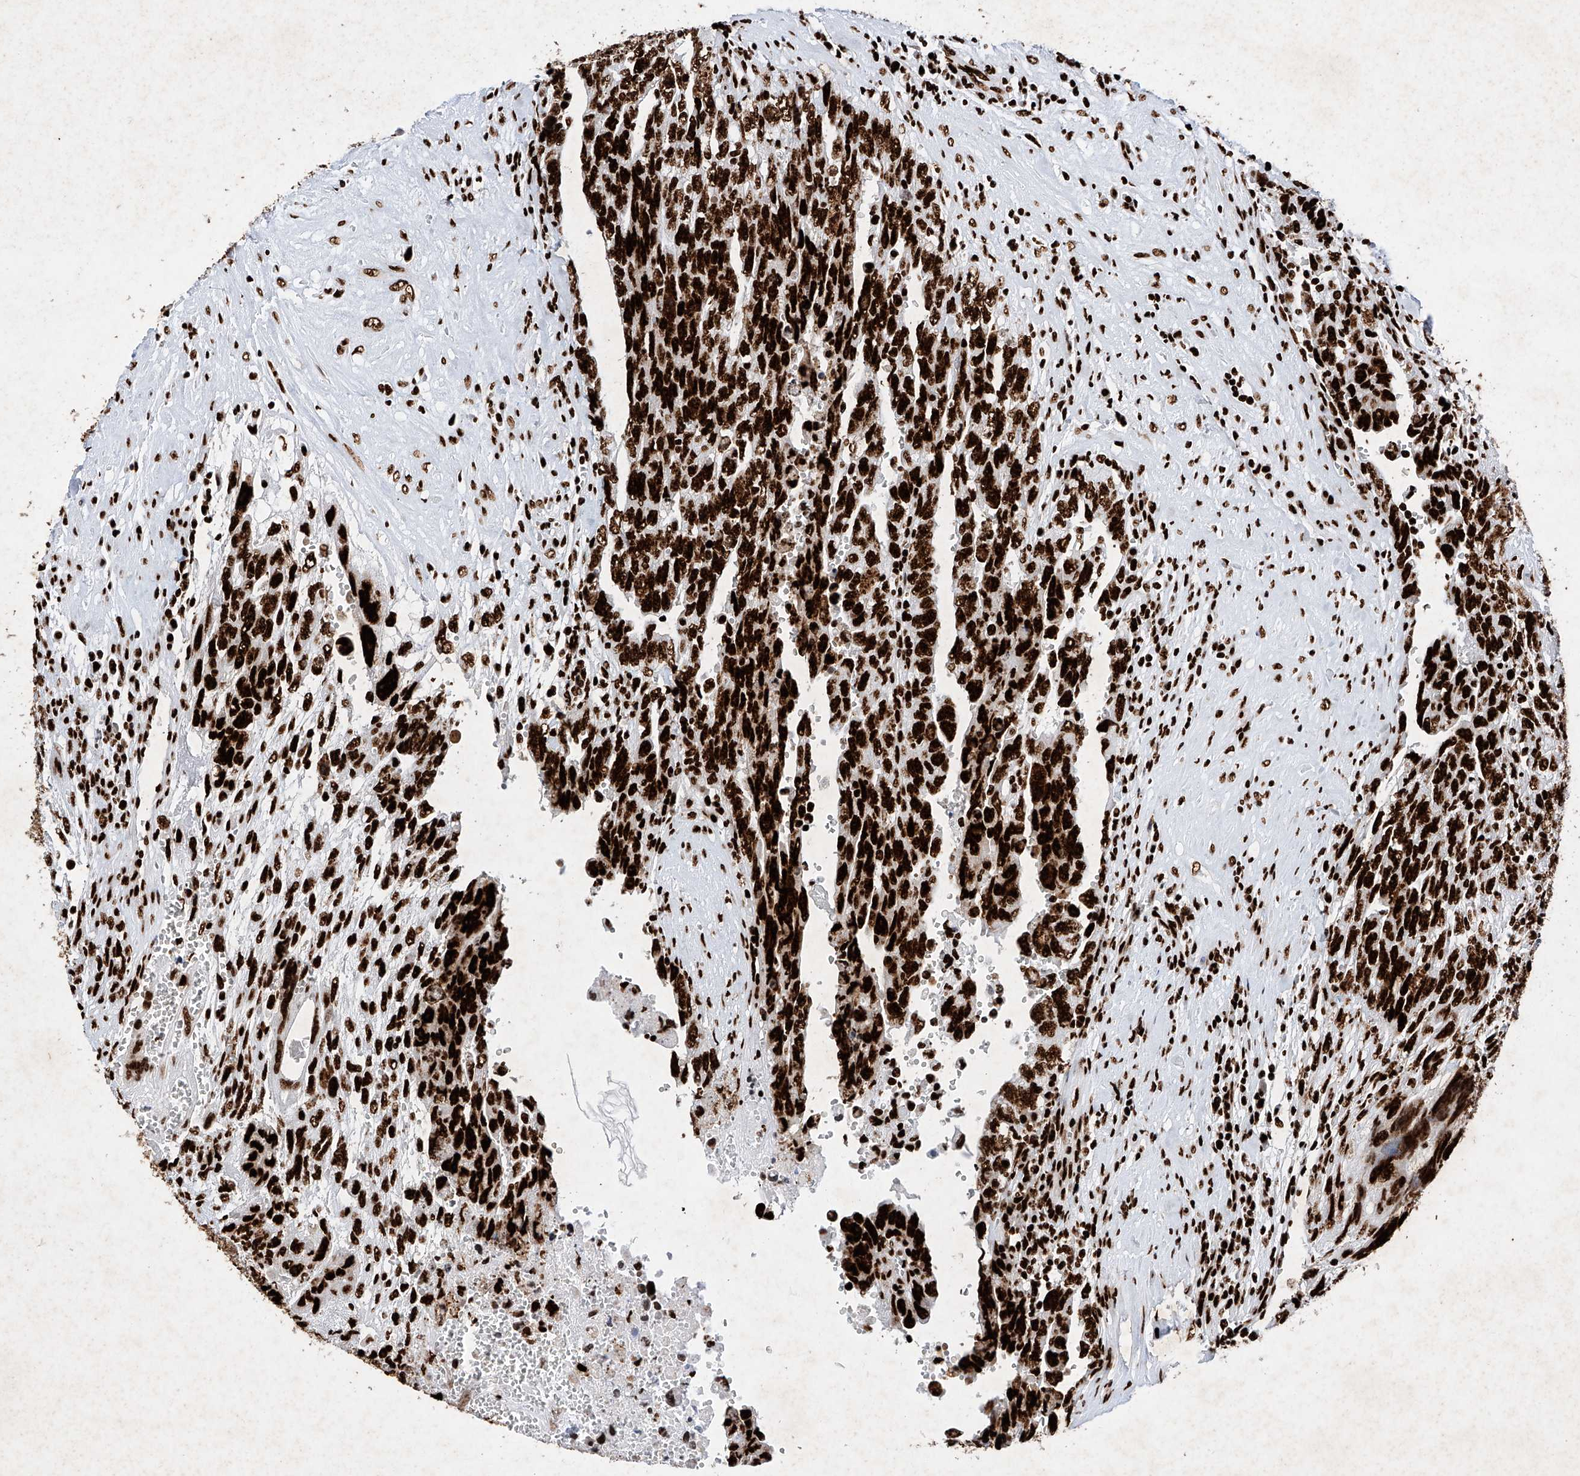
{"staining": {"intensity": "strong", "quantity": ">75%", "location": "nuclear"}, "tissue": "testis cancer", "cell_type": "Tumor cells", "image_type": "cancer", "snomed": [{"axis": "morphology", "description": "Carcinoma, Embryonal, NOS"}, {"axis": "topography", "description": "Testis"}], "caption": "IHC of testis embryonal carcinoma exhibits high levels of strong nuclear positivity in approximately >75% of tumor cells. Using DAB (3,3'-diaminobenzidine) (brown) and hematoxylin (blue) stains, captured at high magnification using brightfield microscopy.", "gene": "SRSF6", "patient": {"sex": "male", "age": 28}}